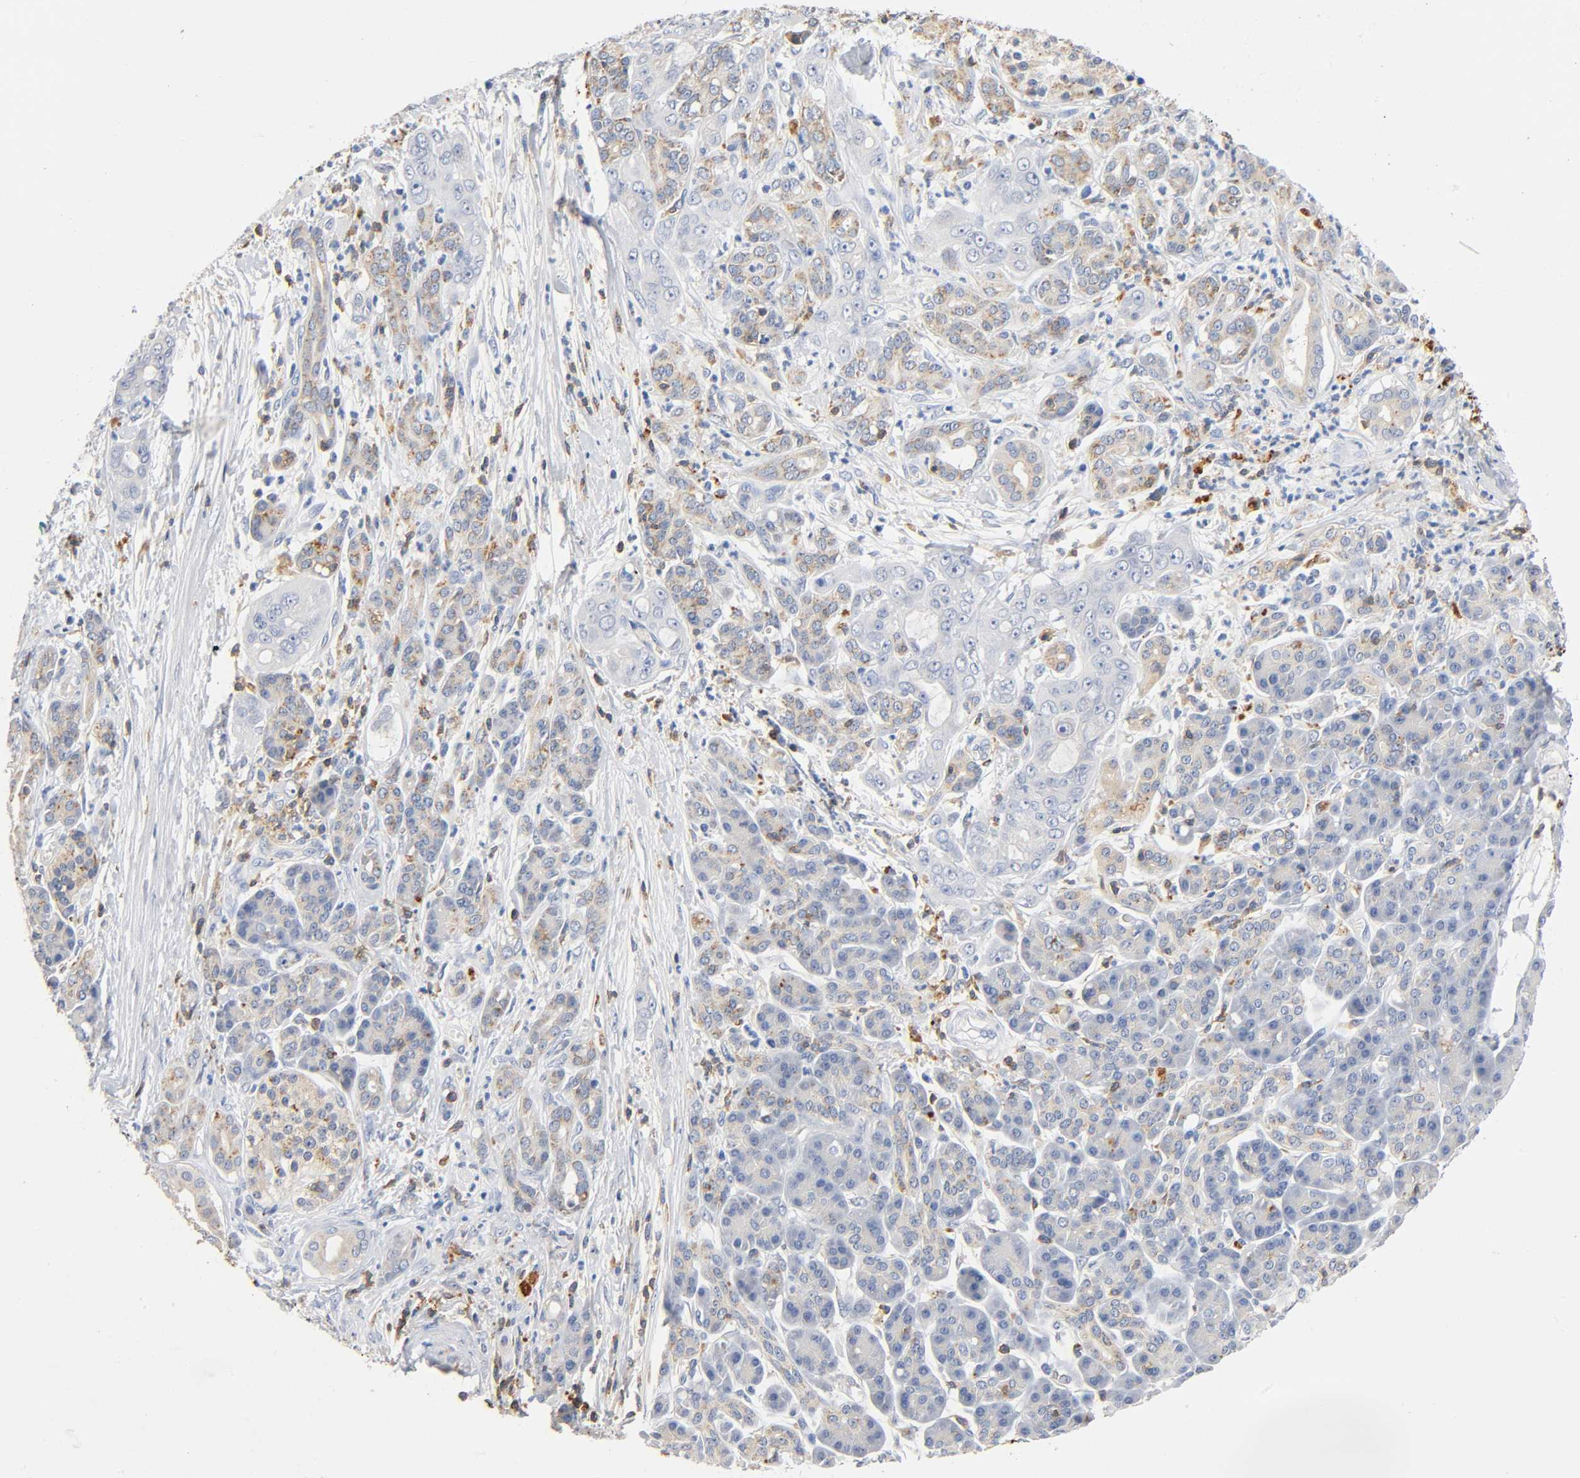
{"staining": {"intensity": "negative", "quantity": "none", "location": "none"}, "tissue": "pancreatic cancer", "cell_type": "Tumor cells", "image_type": "cancer", "snomed": [{"axis": "morphology", "description": "Adenocarcinoma, NOS"}, {"axis": "topography", "description": "Pancreas"}], "caption": "Image shows no protein expression in tumor cells of adenocarcinoma (pancreatic) tissue.", "gene": "UCKL1", "patient": {"sex": "male", "age": 59}}